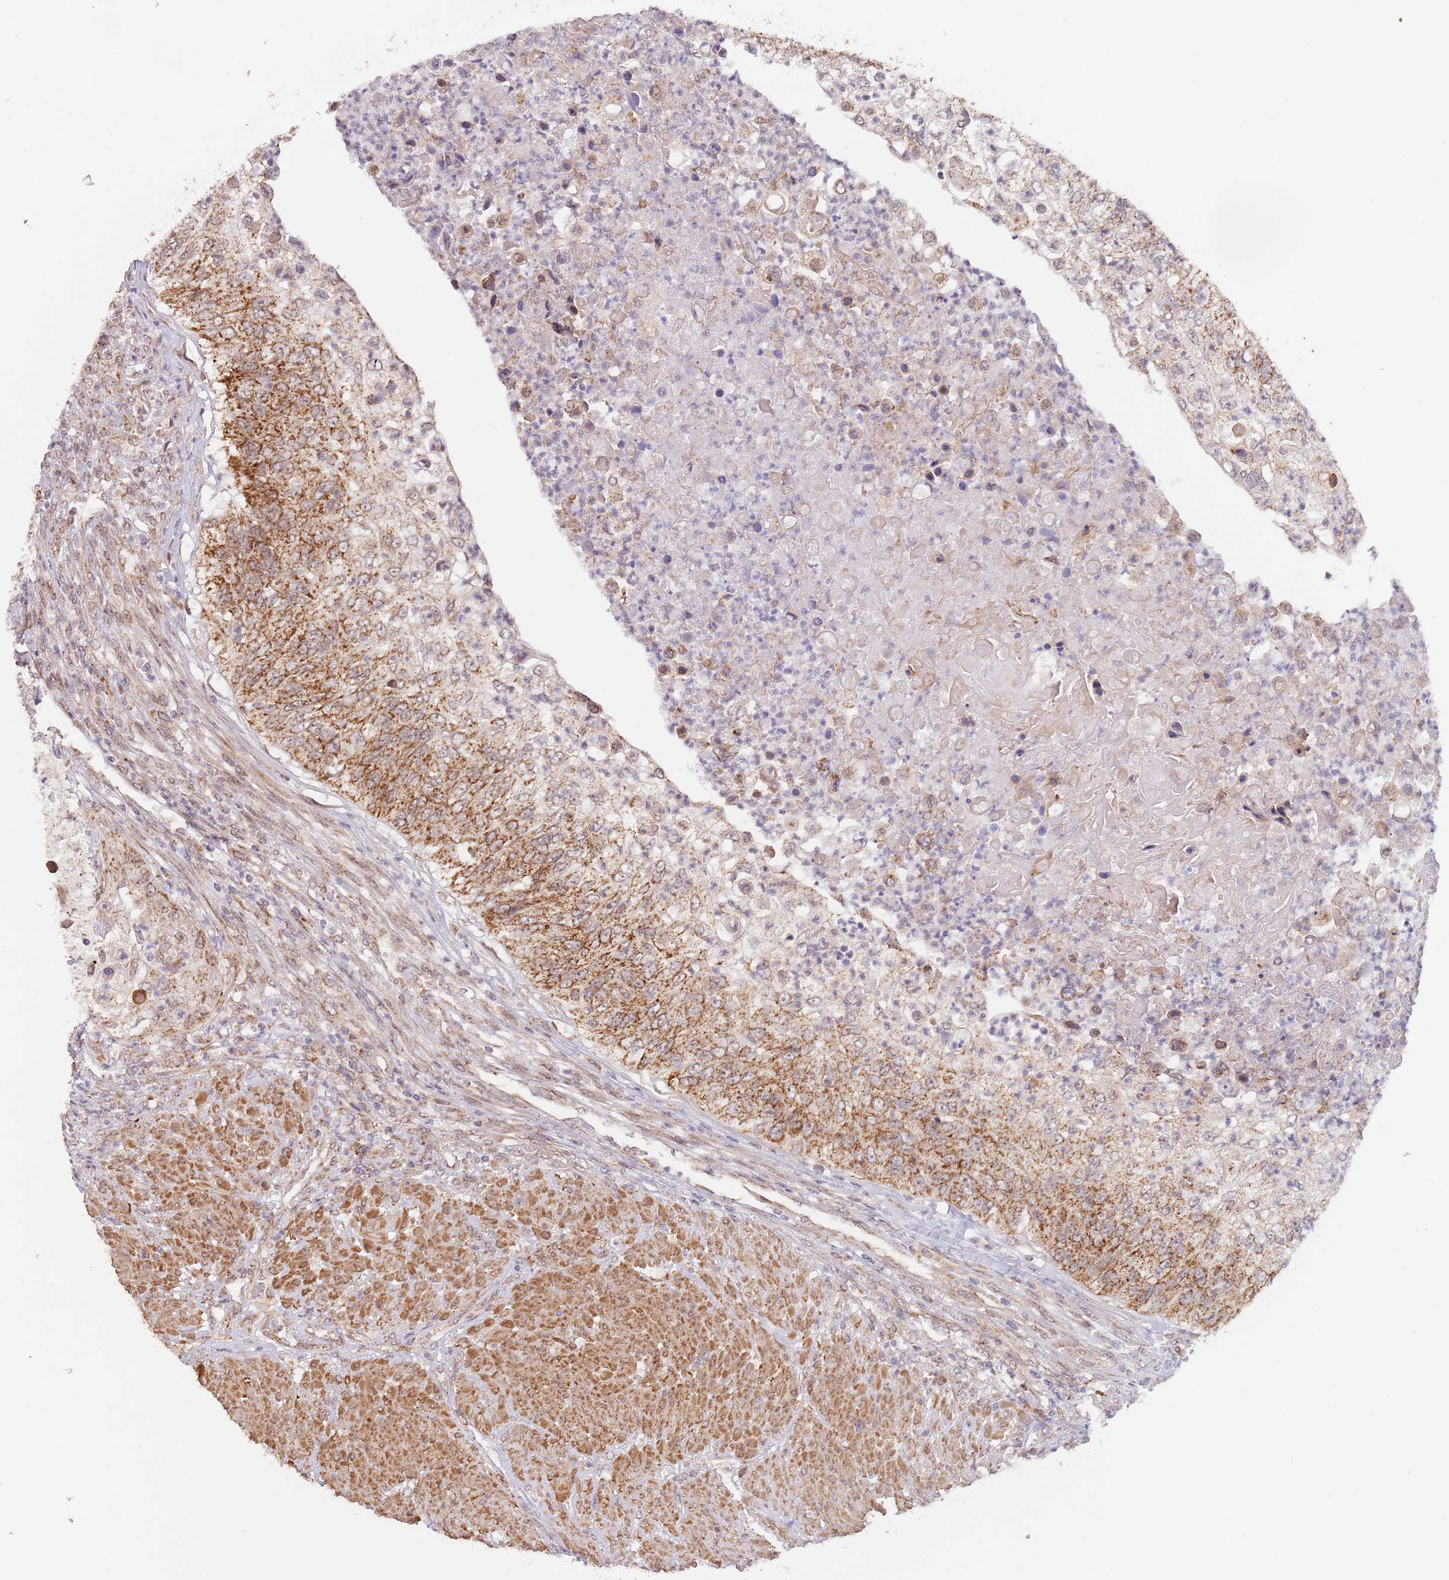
{"staining": {"intensity": "strong", "quantity": ">75%", "location": "cytoplasmic/membranous"}, "tissue": "urothelial cancer", "cell_type": "Tumor cells", "image_type": "cancer", "snomed": [{"axis": "morphology", "description": "Urothelial carcinoma, High grade"}, {"axis": "topography", "description": "Urinary bladder"}], "caption": "Urothelial carcinoma (high-grade) was stained to show a protein in brown. There is high levels of strong cytoplasmic/membranous expression in about >75% of tumor cells.", "gene": "UQCC3", "patient": {"sex": "female", "age": 60}}